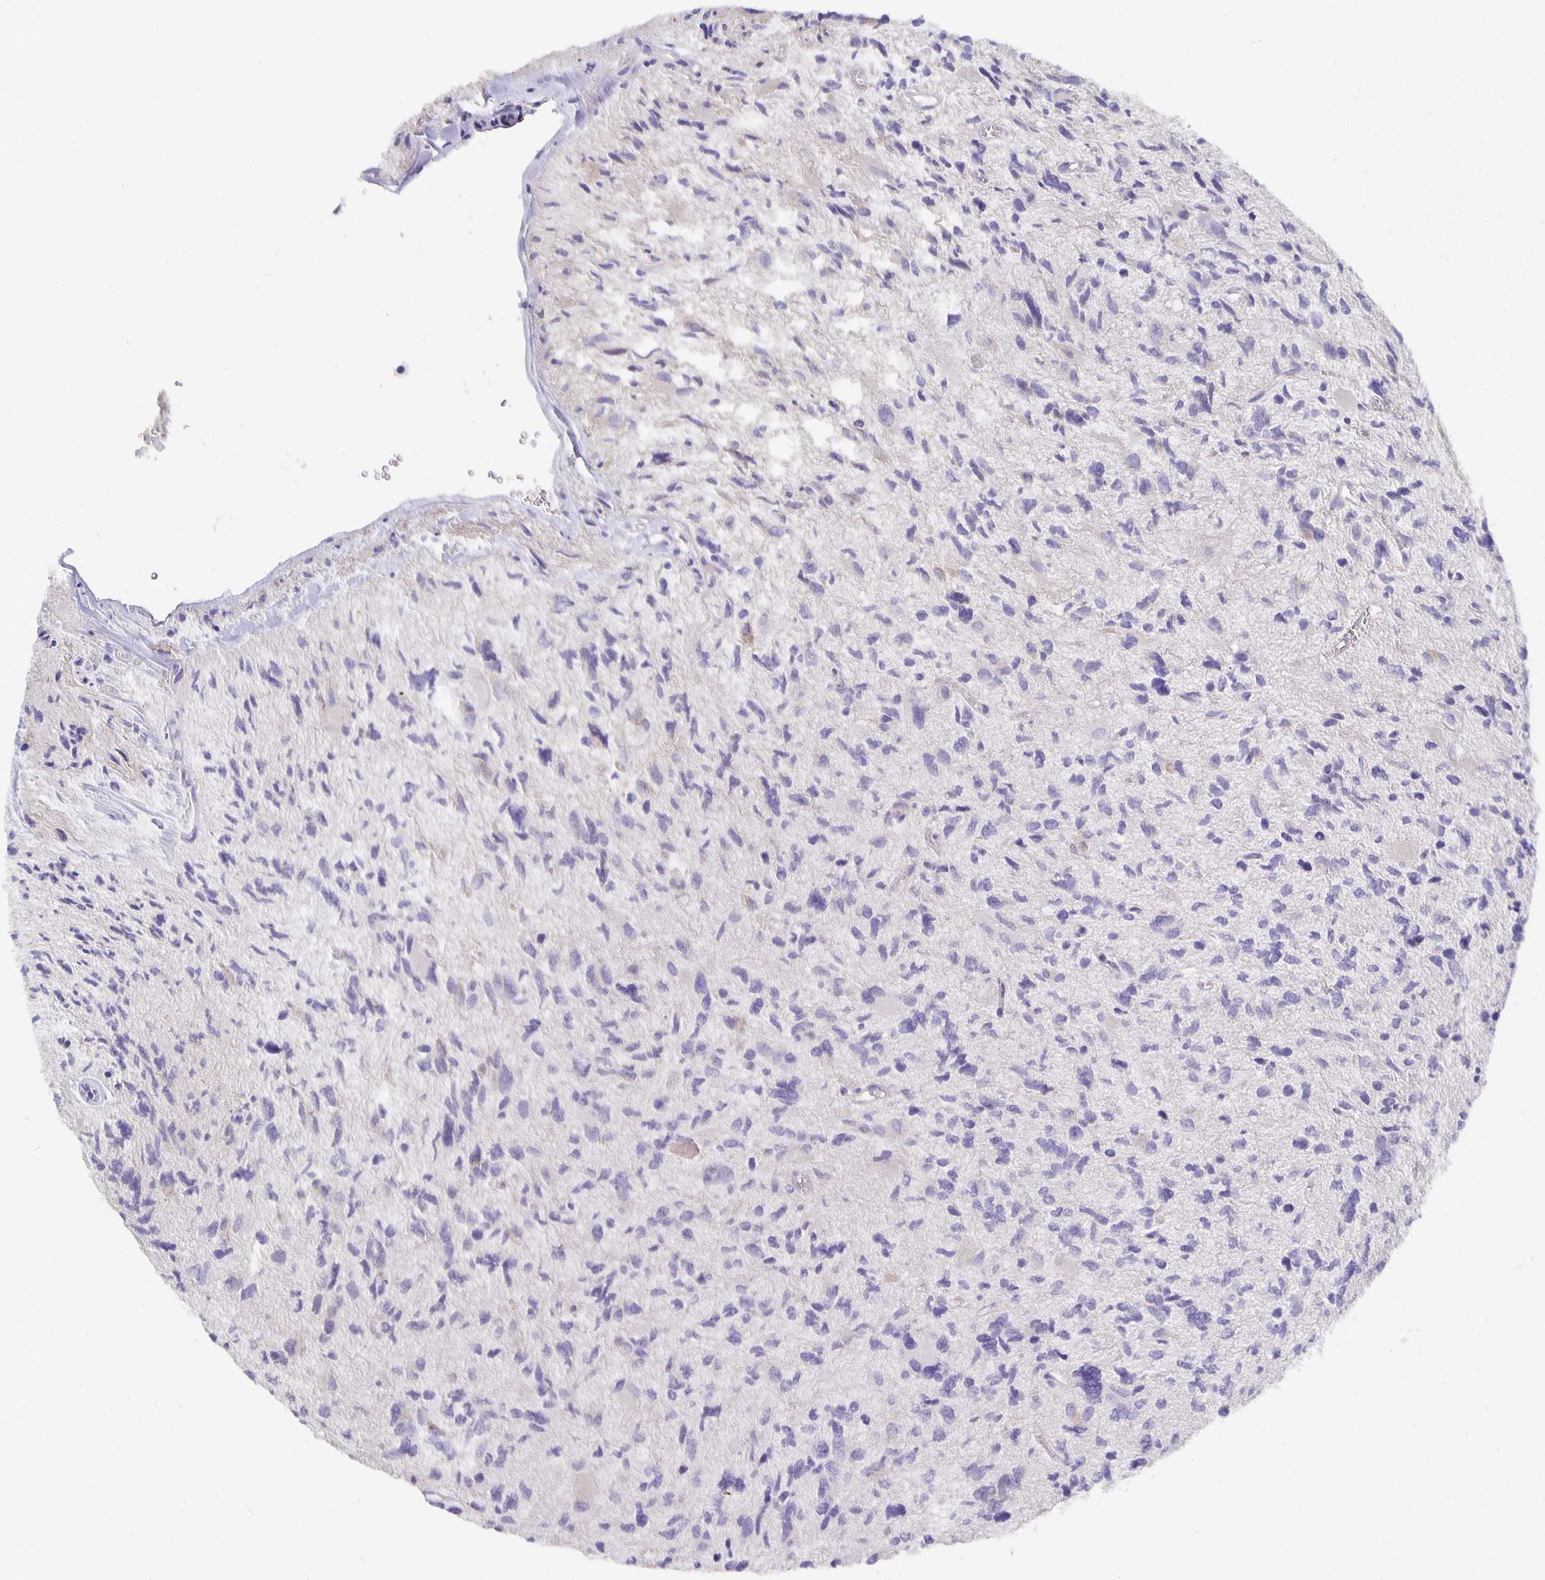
{"staining": {"intensity": "negative", "quantity": "none", "location": "none"}, "tissue": "glioma", "cell_type": "Tumor cells", "image_type": "cancer", "snomed": [{"axis": "morphology", "description": "Glioma, malignant, High grade"}, {"axis": "topography", "description": "Brain"}], "caption": "Immunohistochemistry (IHC) histopathology image of neoplastic tissue: human malignant glioma (high-grade) stained with DAB (3,3'-diaminobenzidine) displays no significant protein expression in tumor cells. Brightfield microscopy of immunohistochemistry (IHC) stained with DAB (3,3'-diaminobenzidine) (brown) and hematoxylin (blue), captured at high magnification.", "gene": "CFAP74", "patient": {"sex": "female", "age": 11}}